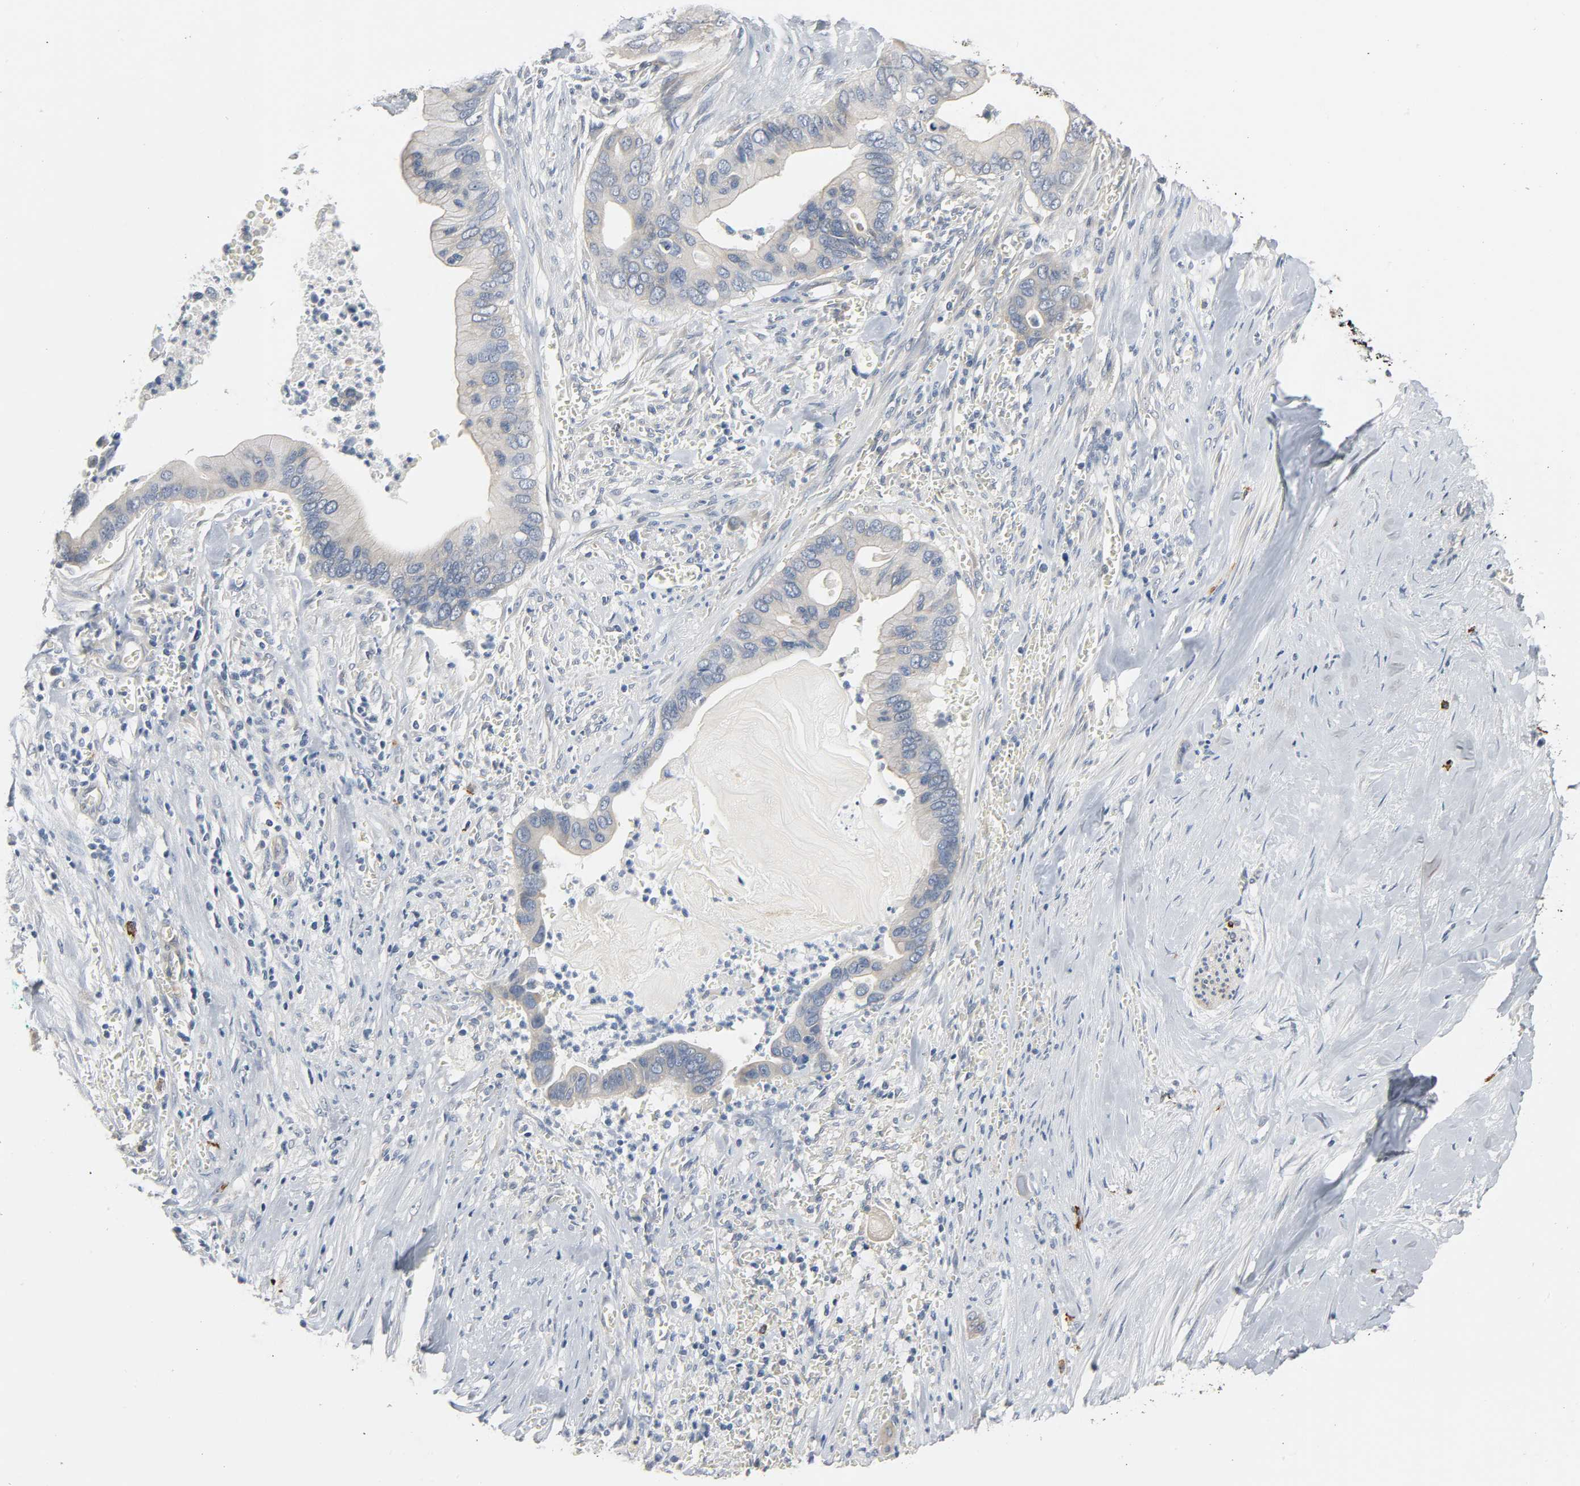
{"staining": {"intensity": "weak", "quantity": ">75%", "location": "cytoplasmic/membranous"}, "tissue": "pancreatic cancer", "cell_type": "Tumor cells", "image_type": "cancer", "snomed": [{"axis": "morphology", "description": "Adenocarcinoma, NOS"}, {"axis": "topography", "description": "Pancreas"}], "caption": "Tumor cells exhibit low levels of weak cytoplasmic/membranous positivity in approximately >75% of cells in pancreatic cancer.", "gene": "LIMCH1", "patient": {"sex": "male", "age": 59}}